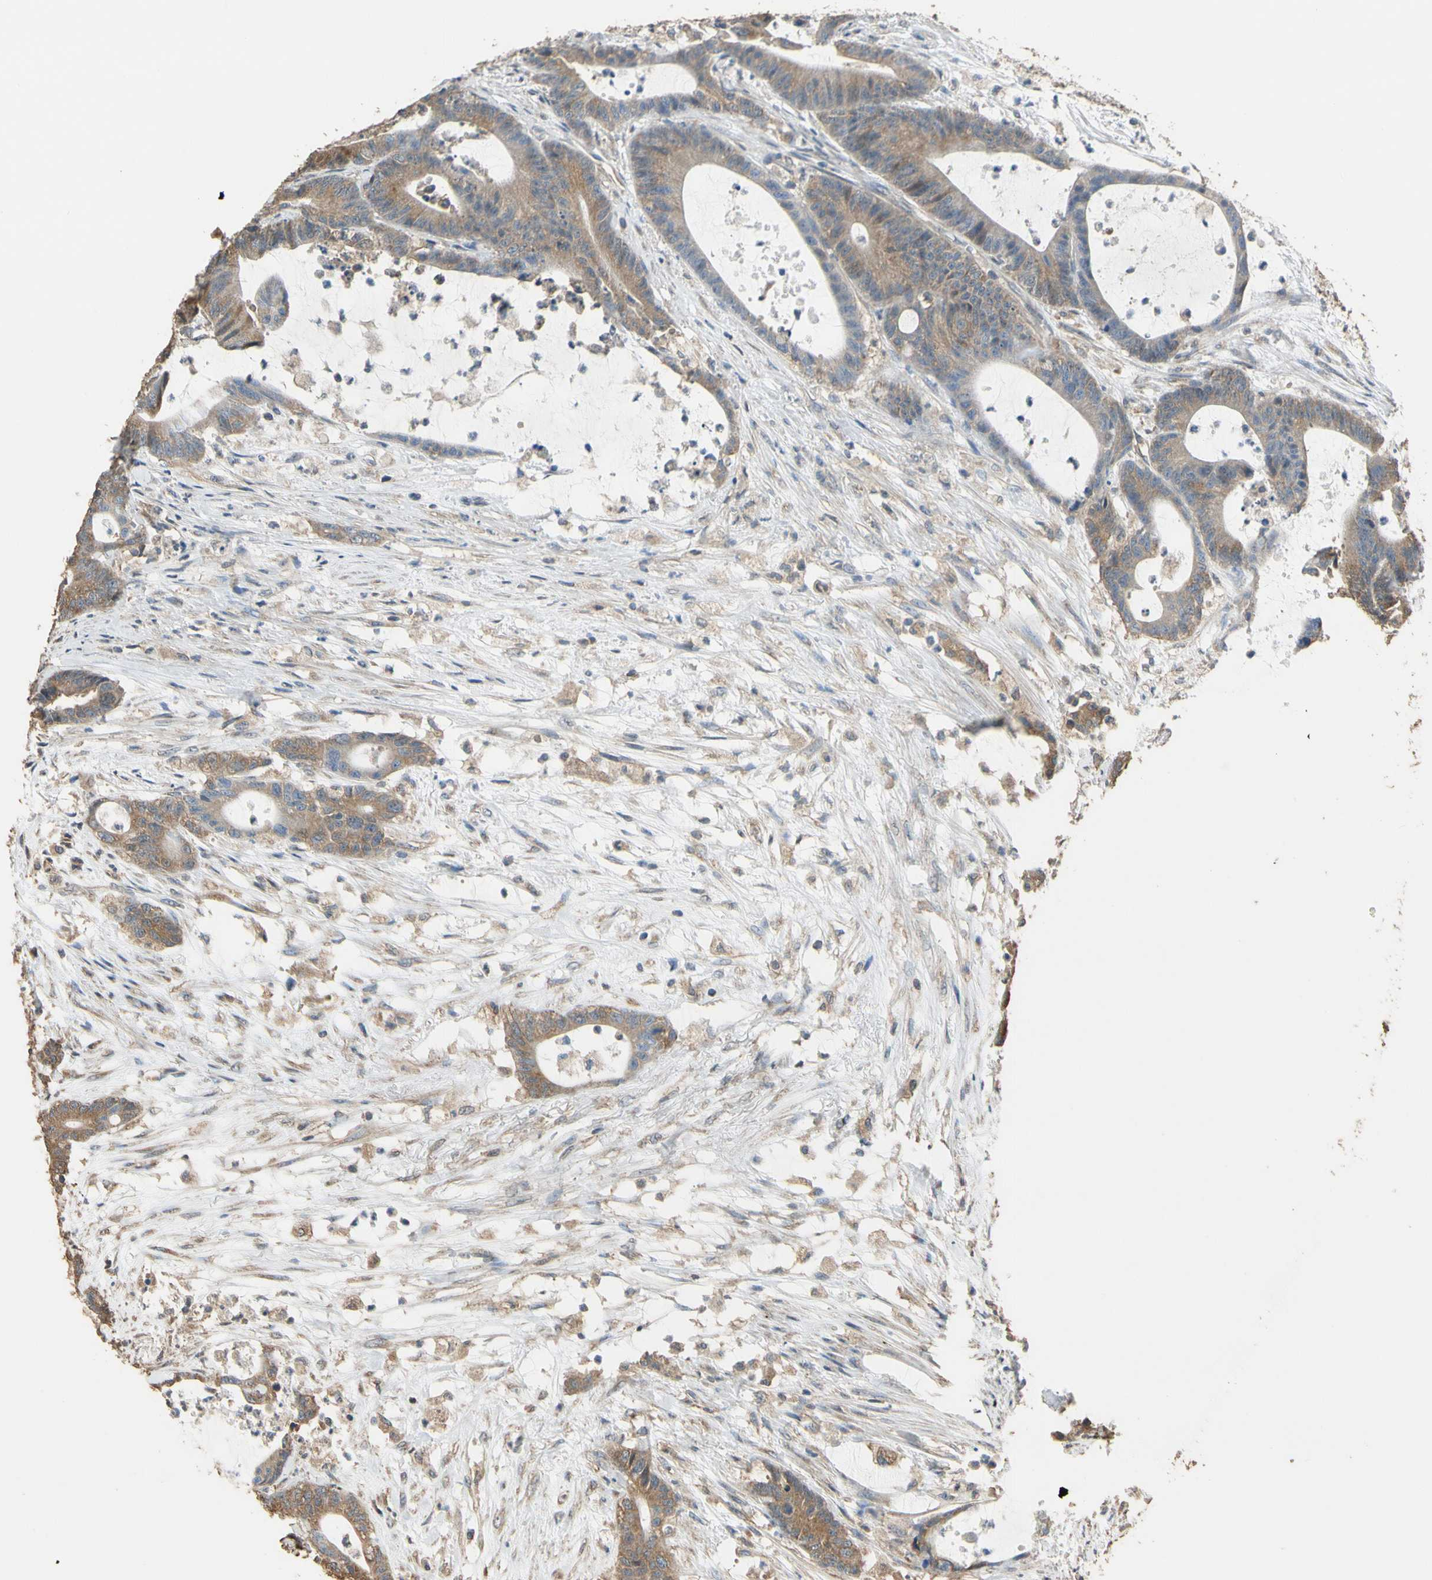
{"staining": {"intensity": "moderate", "quantity": ">75%", "location": "cytoplasmic/membranous"}, "tissue": "colorectal cancer", "cell_type": "Tumor cells", "image_type": "cancer", "snomed": [{"axis": "morphology", "description": "Adenocarcinoma, NOS"}, {"axis": "topography", "description": "Colon"}], "caption": "A brown stain highlights moderate cytoplasmic/membranous positivity of a protein in adenocarcinoma (colorectal) tumor cells. (DAB (3,3'-diaminobenzidine) = brown stain, brightfield microscopy at high magnification).", "gene": "STX18", "patient": {"sex": "female", "age": 84}}